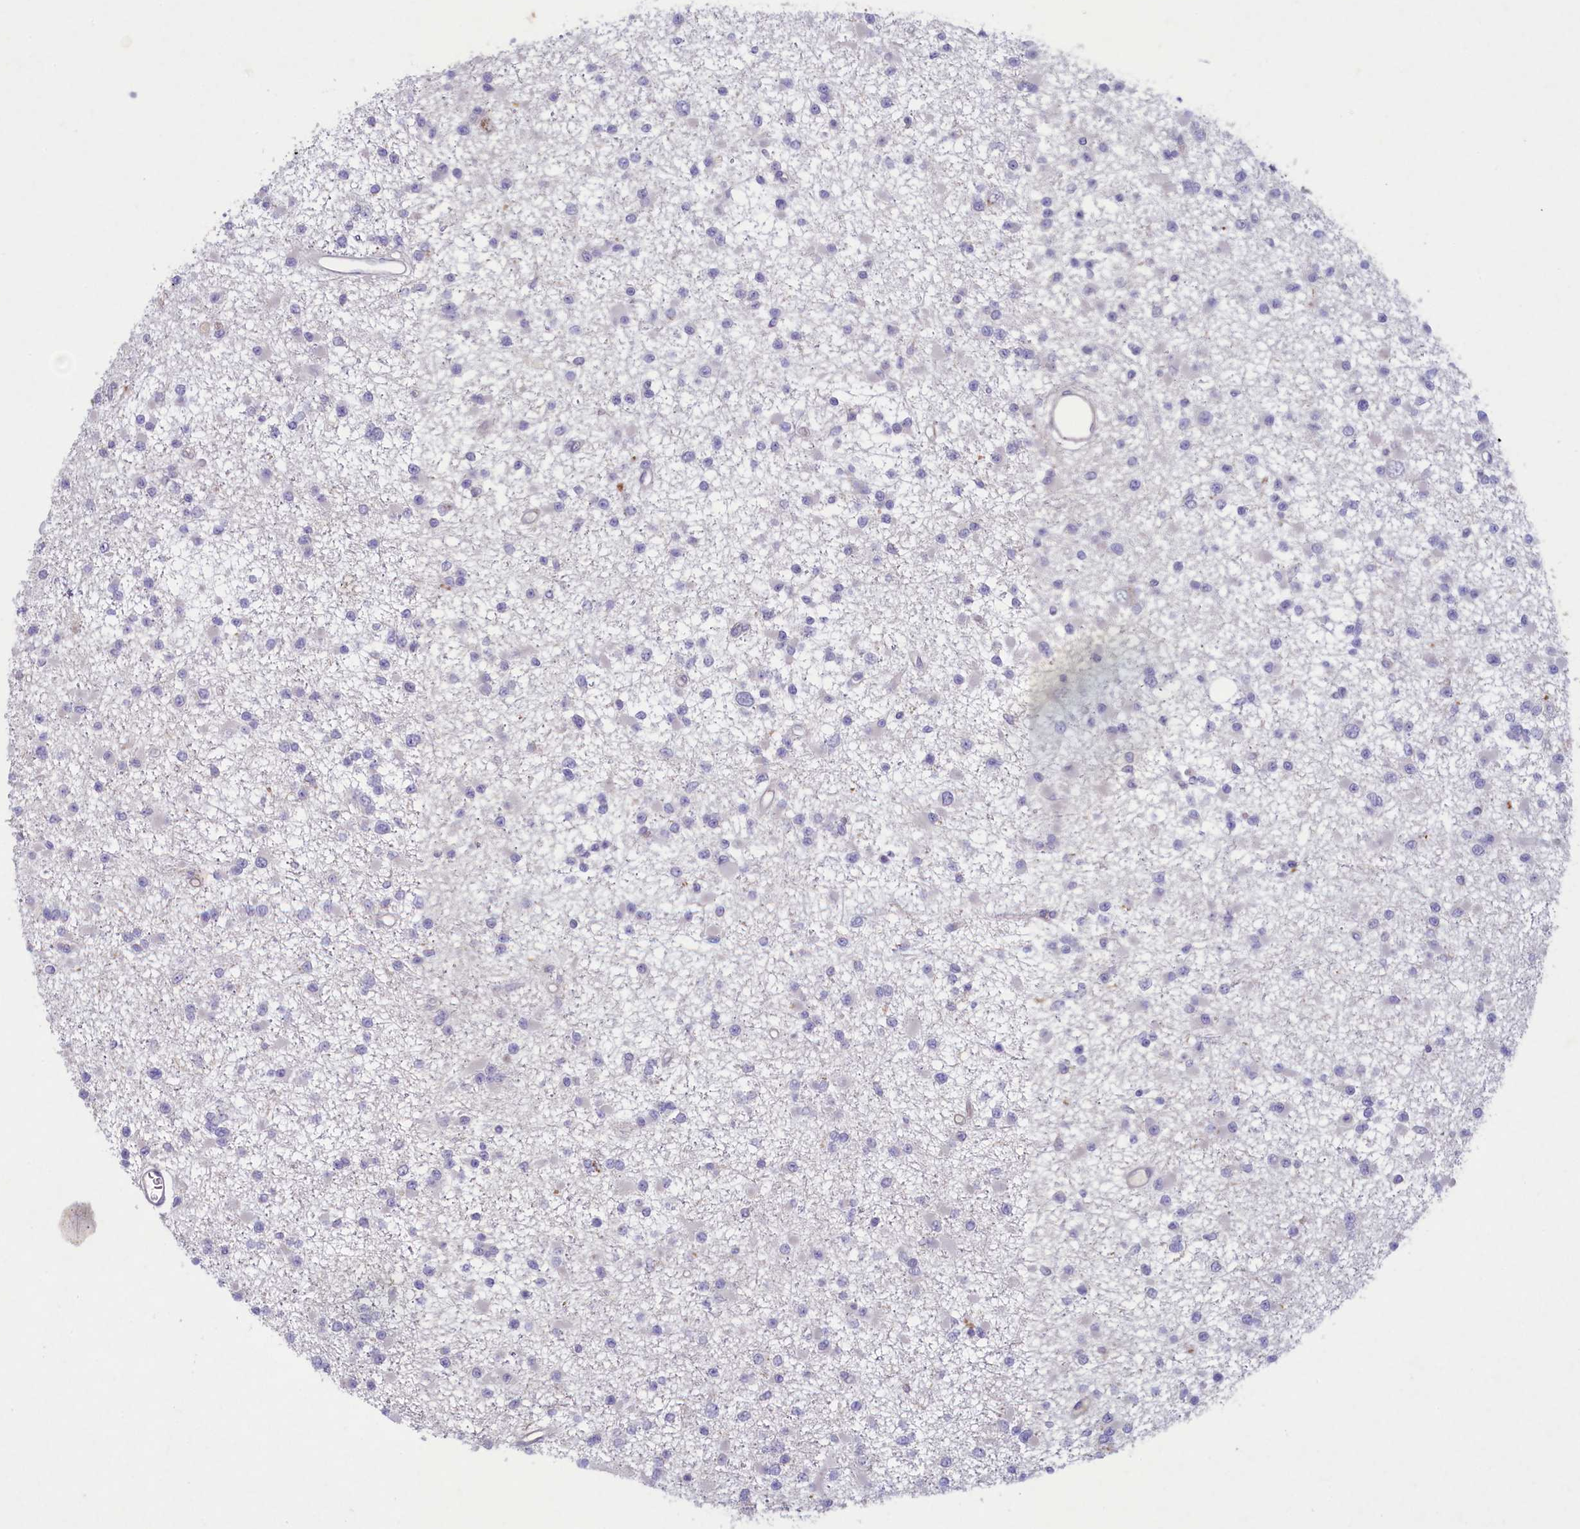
{"staining": {"intensity": "negative", "quantity": "none", "location": "none"}, "tissue": "glioma", "cell_type": "Tumor cells", "image_type": "cancer", "snomed": [{"axis": "morphology", "description": "Glioma, malignant, Low grade"}, {"axis": "topography", "description": "Brain"}], "caption": "Immunohistochemistry (IHC) of human malignant low-grade glioma shows no staining in tumor cells.", "gene": "PLEKHG6", "patient": {"sex": "female", "age": 22}}